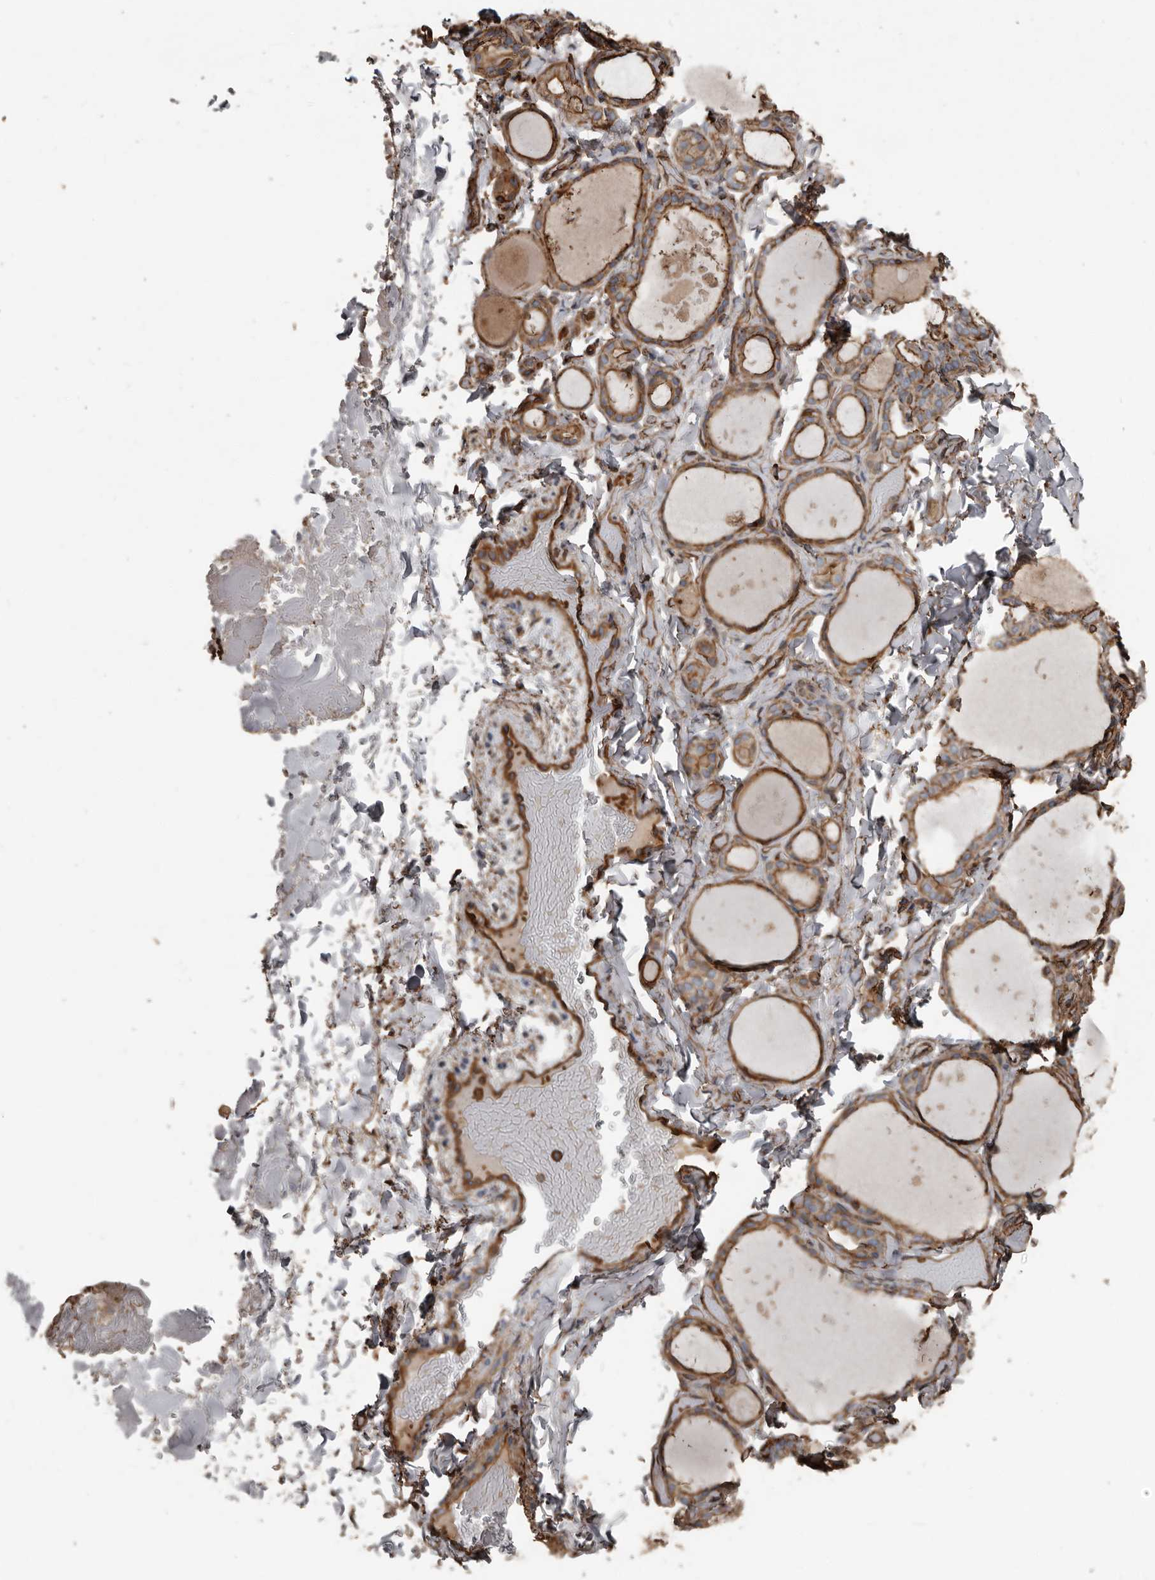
{"staining": {"intensity": "moderate", "quantity": ">75%", "location": "cytoplasmic/membranous"}, "tissue": "thyroid gland", "cell_type": "Glandular cells", "image_type": "normal", "snomed": [{"axis": "morphology", "description": "Normal tissue, NOS"}, {"axis": "topography", "description": "Thyroid gland"}], "caption": "Moderate cytoplasmic/membranous positivity is seen in approximately >75% of glandular cells in normal thyroid gland. (DAB IHC with brightfield microscopy, high magnification).", "gene": "DENND6B", "patient": {"sex": "female", "age": 44}}